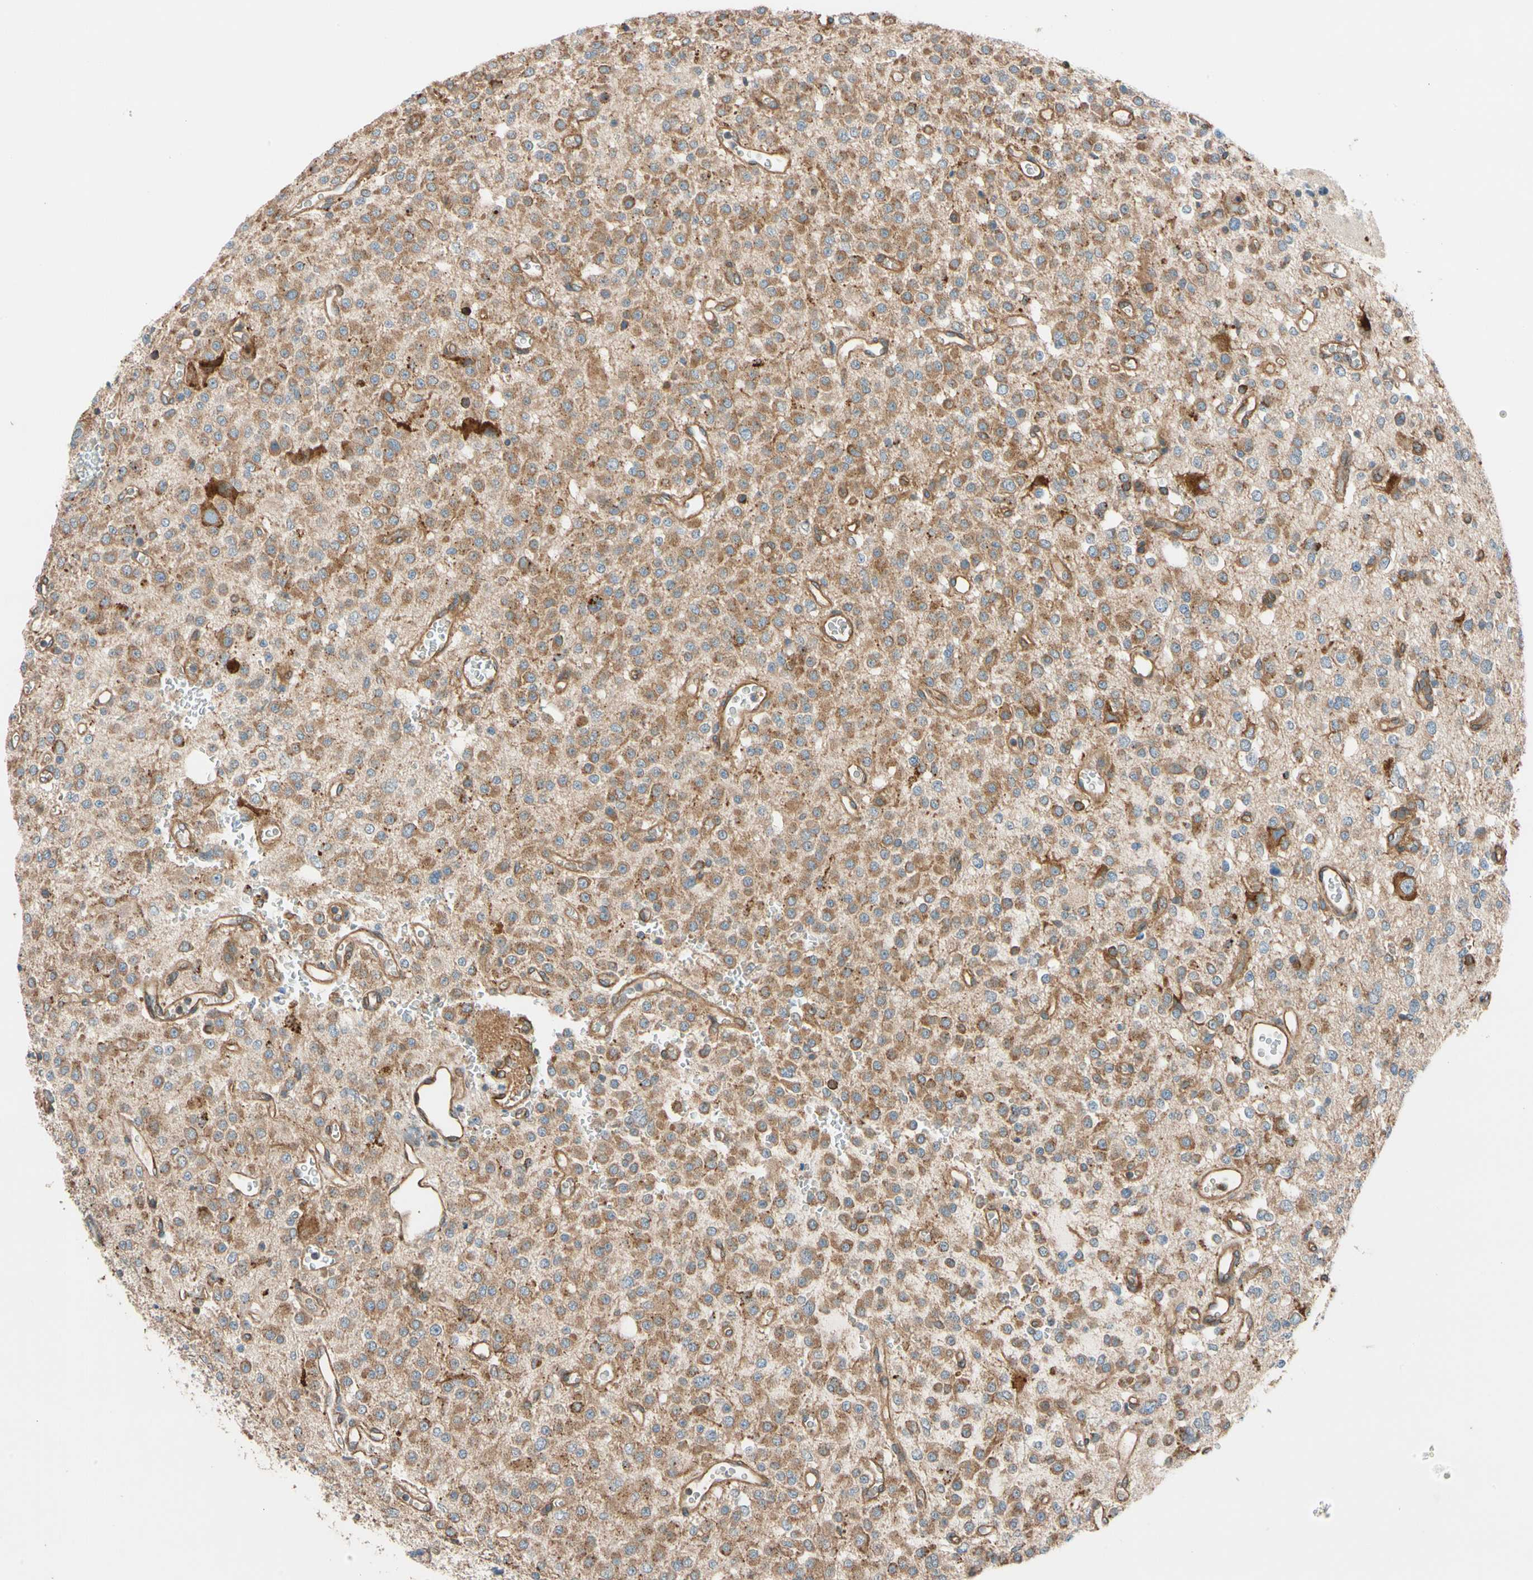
{"staining": {"intensity": "moderate", "quantity": ">75%", "location": "cytoplasmic/membranous"}, "tissue": "glioma", "cell_type": "Tumor cells", "image_type": "cancer", "snomed": [{"axis": "morphology", "description": "Glioma, malignant, Low grade"}, {"axis": "topography", "description": "Brain"}], "caption": "This image demonstrates low-grade glioma (malignant) stained with IHC to label a protein in brown. The cytoplasmic/membranous of tumor cells show moderate positivity for the protein. Nuclei are counter-stained blue.", "gene": "PHYH", "patient": {"sex": "male", "age": 38}}